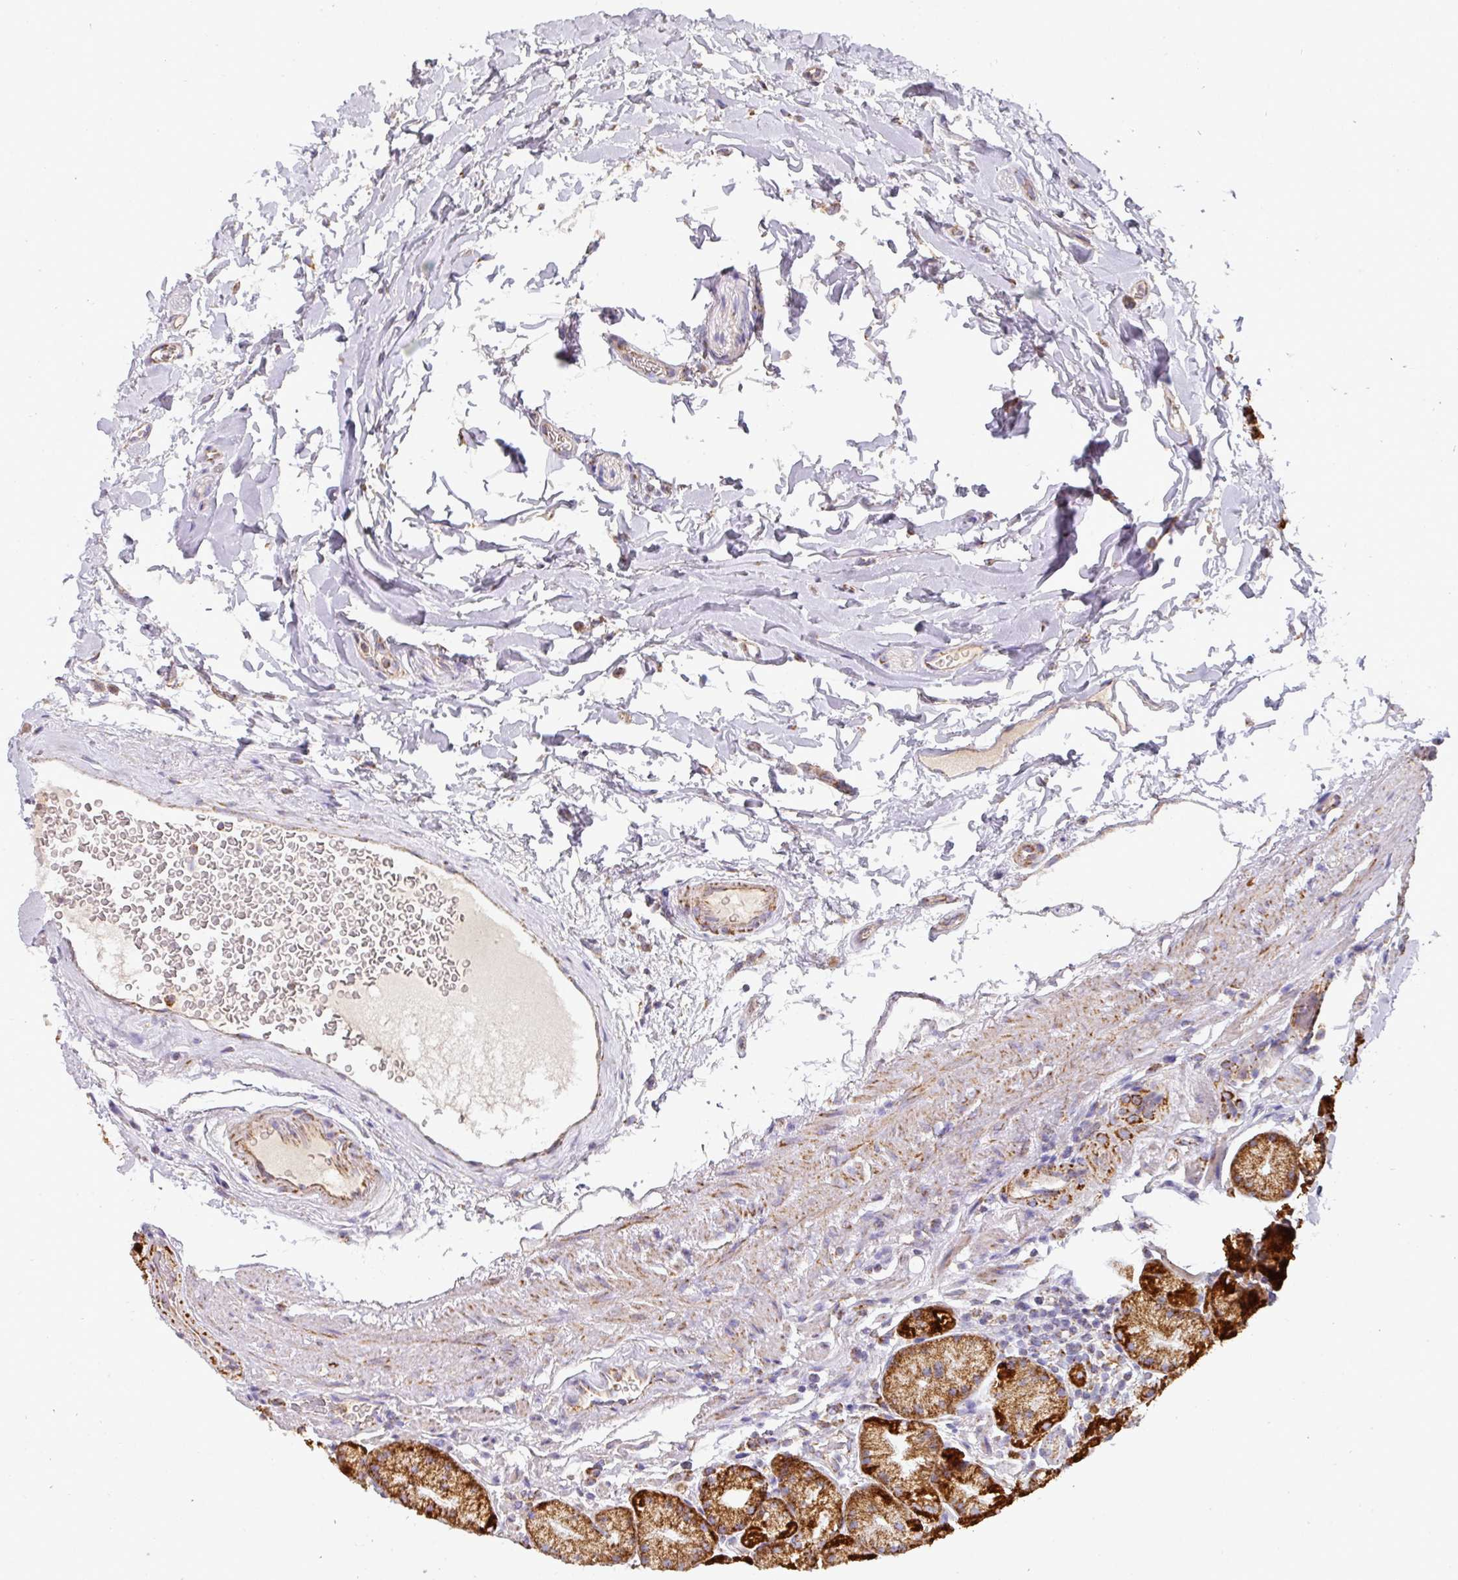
{"staining": {"intensity": "strong", "quantity": ">75%", "location": "cytoplasmic/membranous"}, "tissue": "stomach", "cell_type": "Glandular cells", "image_type": "normal", "snomed": [{"axis": "morphology", "description": "Normal tissue, NOS"}, {"axis": "topography", "description": "Stomach, lower"}], "caption": "Stomach stained for a protein (brown) exhibits strong cytoplasmic/membranous positive expression in approximately >75% of glandular cells.", "gene": "UQCRFS1", "patient": {"sex": "male", "age": 67}}